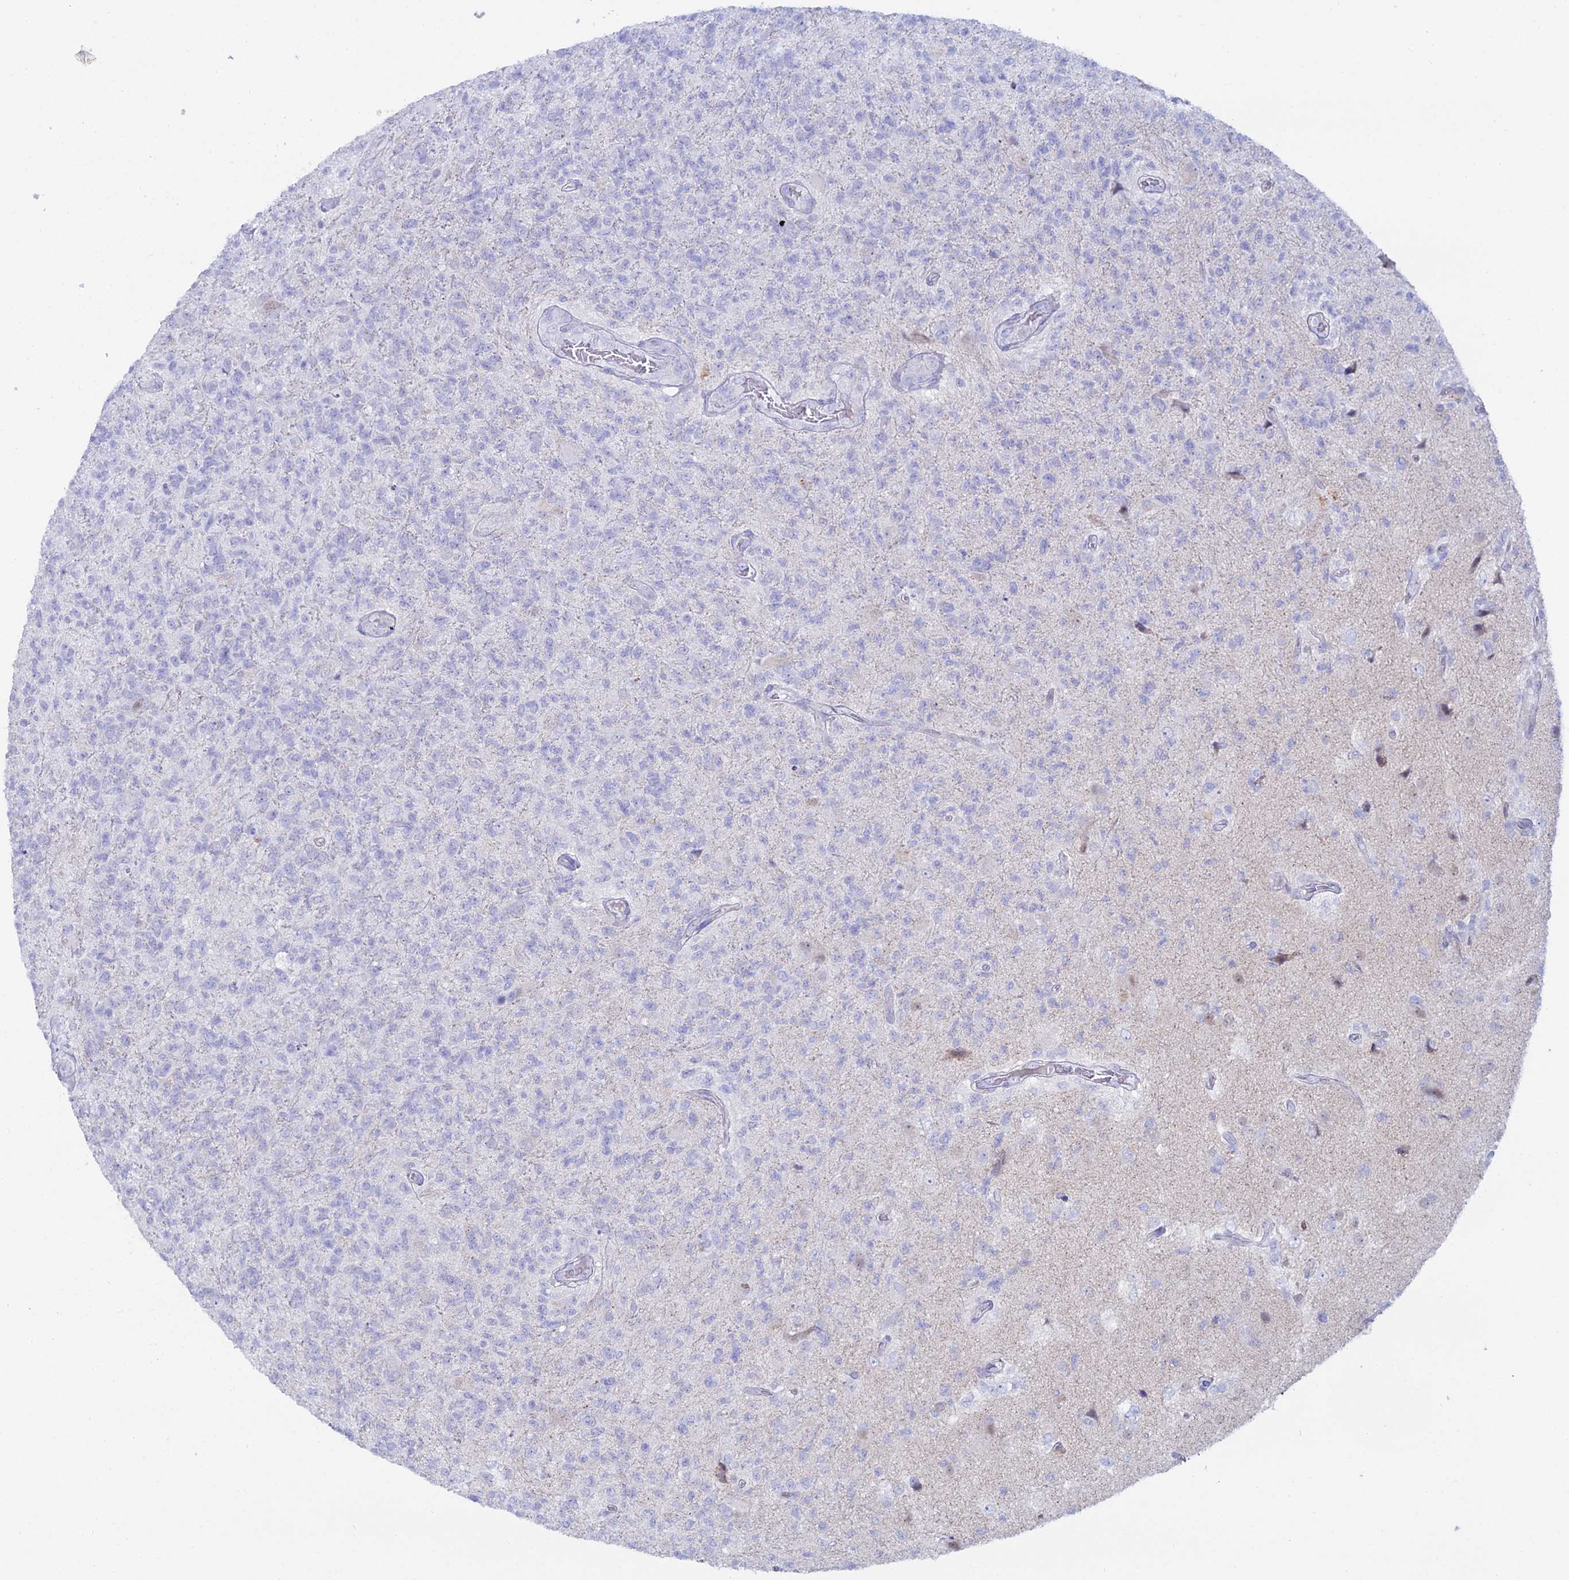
{"staining": {"intensity": "negative", "quantity": "none", "location": "none"}, "tissue": "glioma", "cell_type": "Tumor cells", "image_type": "cancer", "snomed": [{"axis": "morphology", "description": "Glioma, malignant, High grade"}, {"axis": "topography", "description": "Brain"}], "caption": "An image of malignant glioma (high-grade) stained for a protein shows no brown staining in tumor cells.", "gene": "DHX34", "patient": {"sex": "male", "age": 56}}